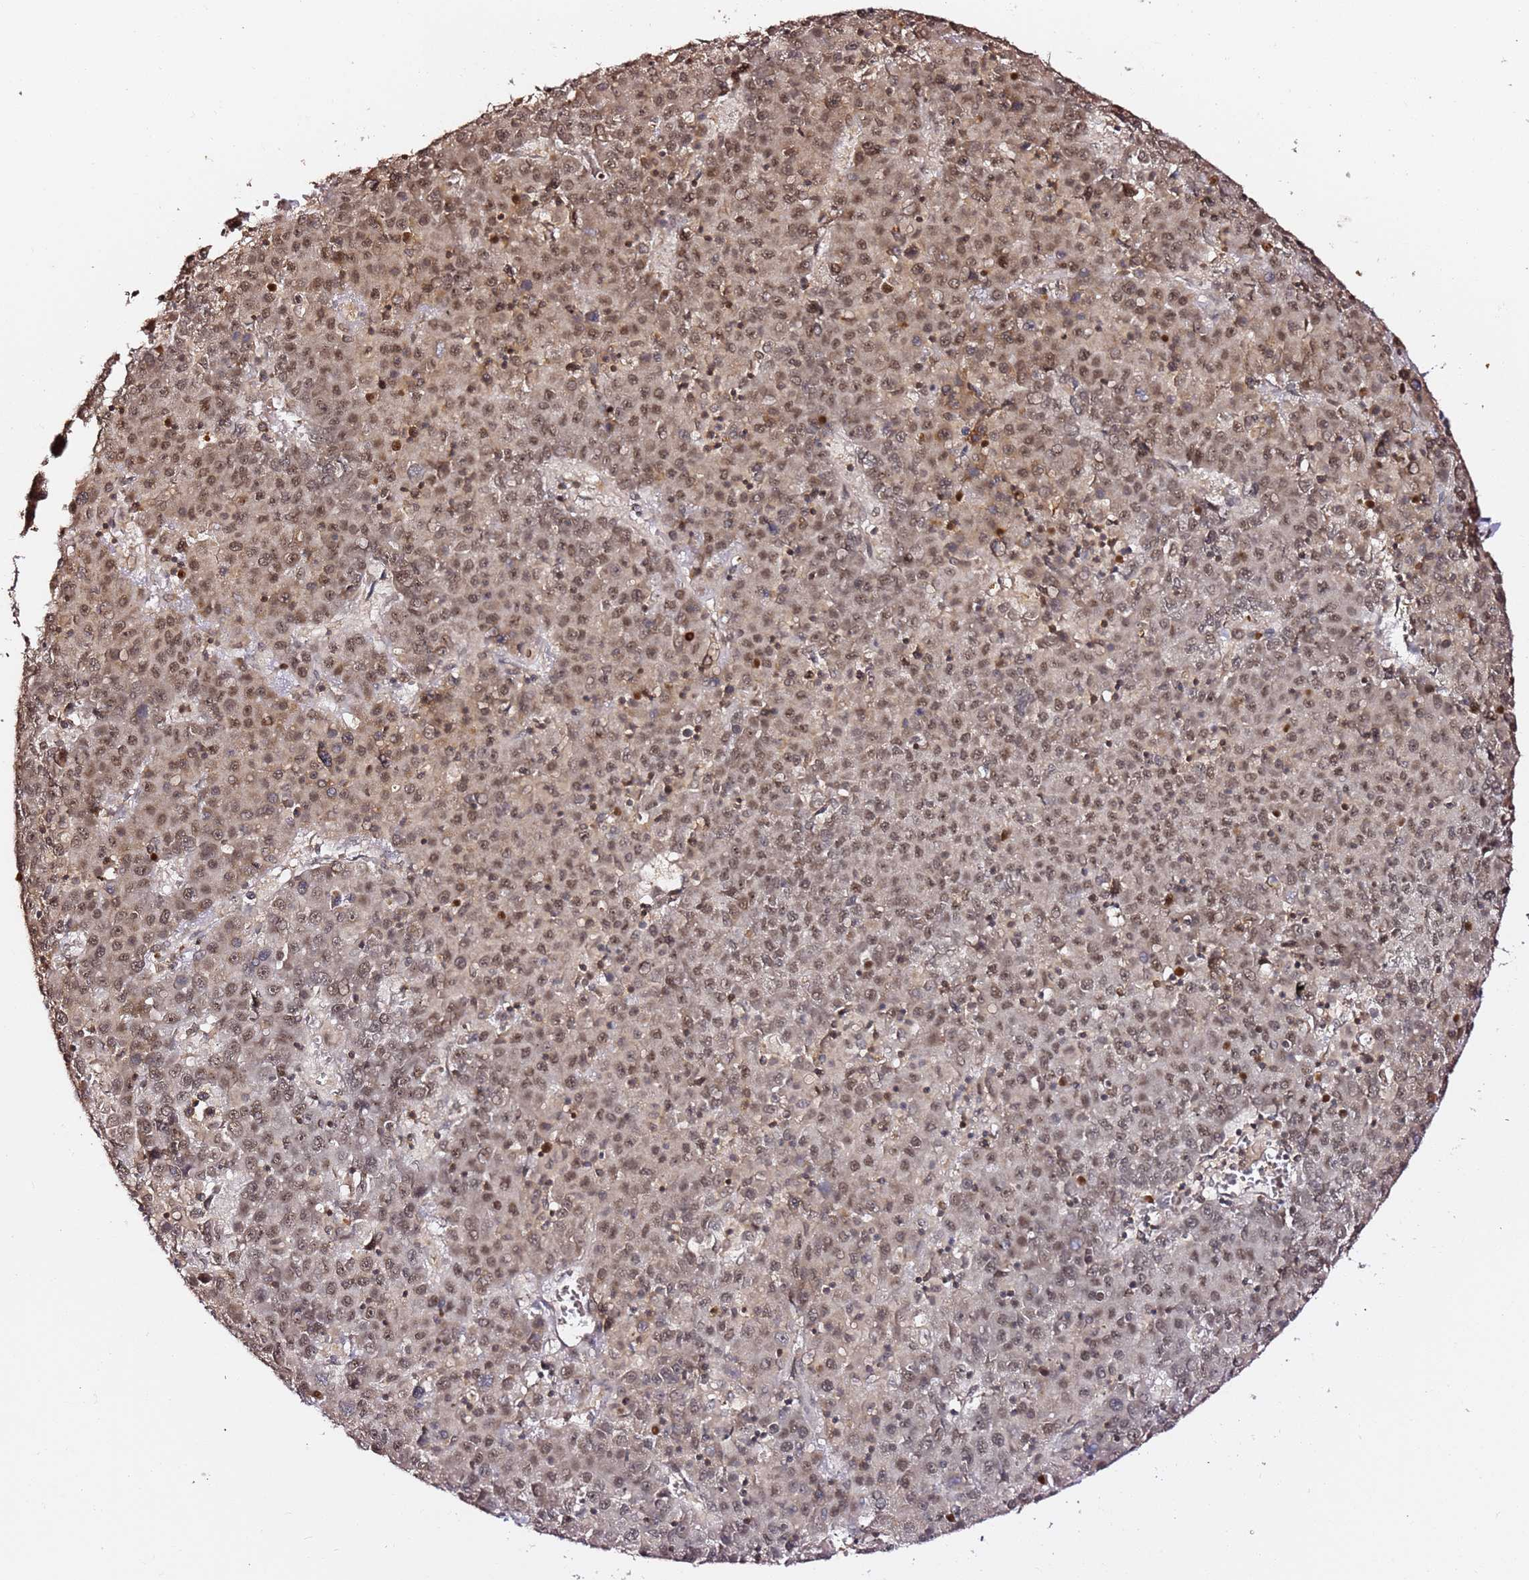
{"staining": {"intensity": "moderate", "quantity": ">75%", "location": "nuclear"}, "tissue": "liver cancer", "cell_type": "Tumor cells", "image_type": "cancer", "snomed": [{"axis": "morphology", "description": "Carcinoma, Hepatocellular, NOS"}, {"axis": "topography", "description": "Liver"}], "caption": "Moderate nuclear protein staining is present in approximately >75% of tumor cells in liver hepatocellular carcinoma.", "gene": "OR5V1", "patient": {"sex": "female", "age": 53}}